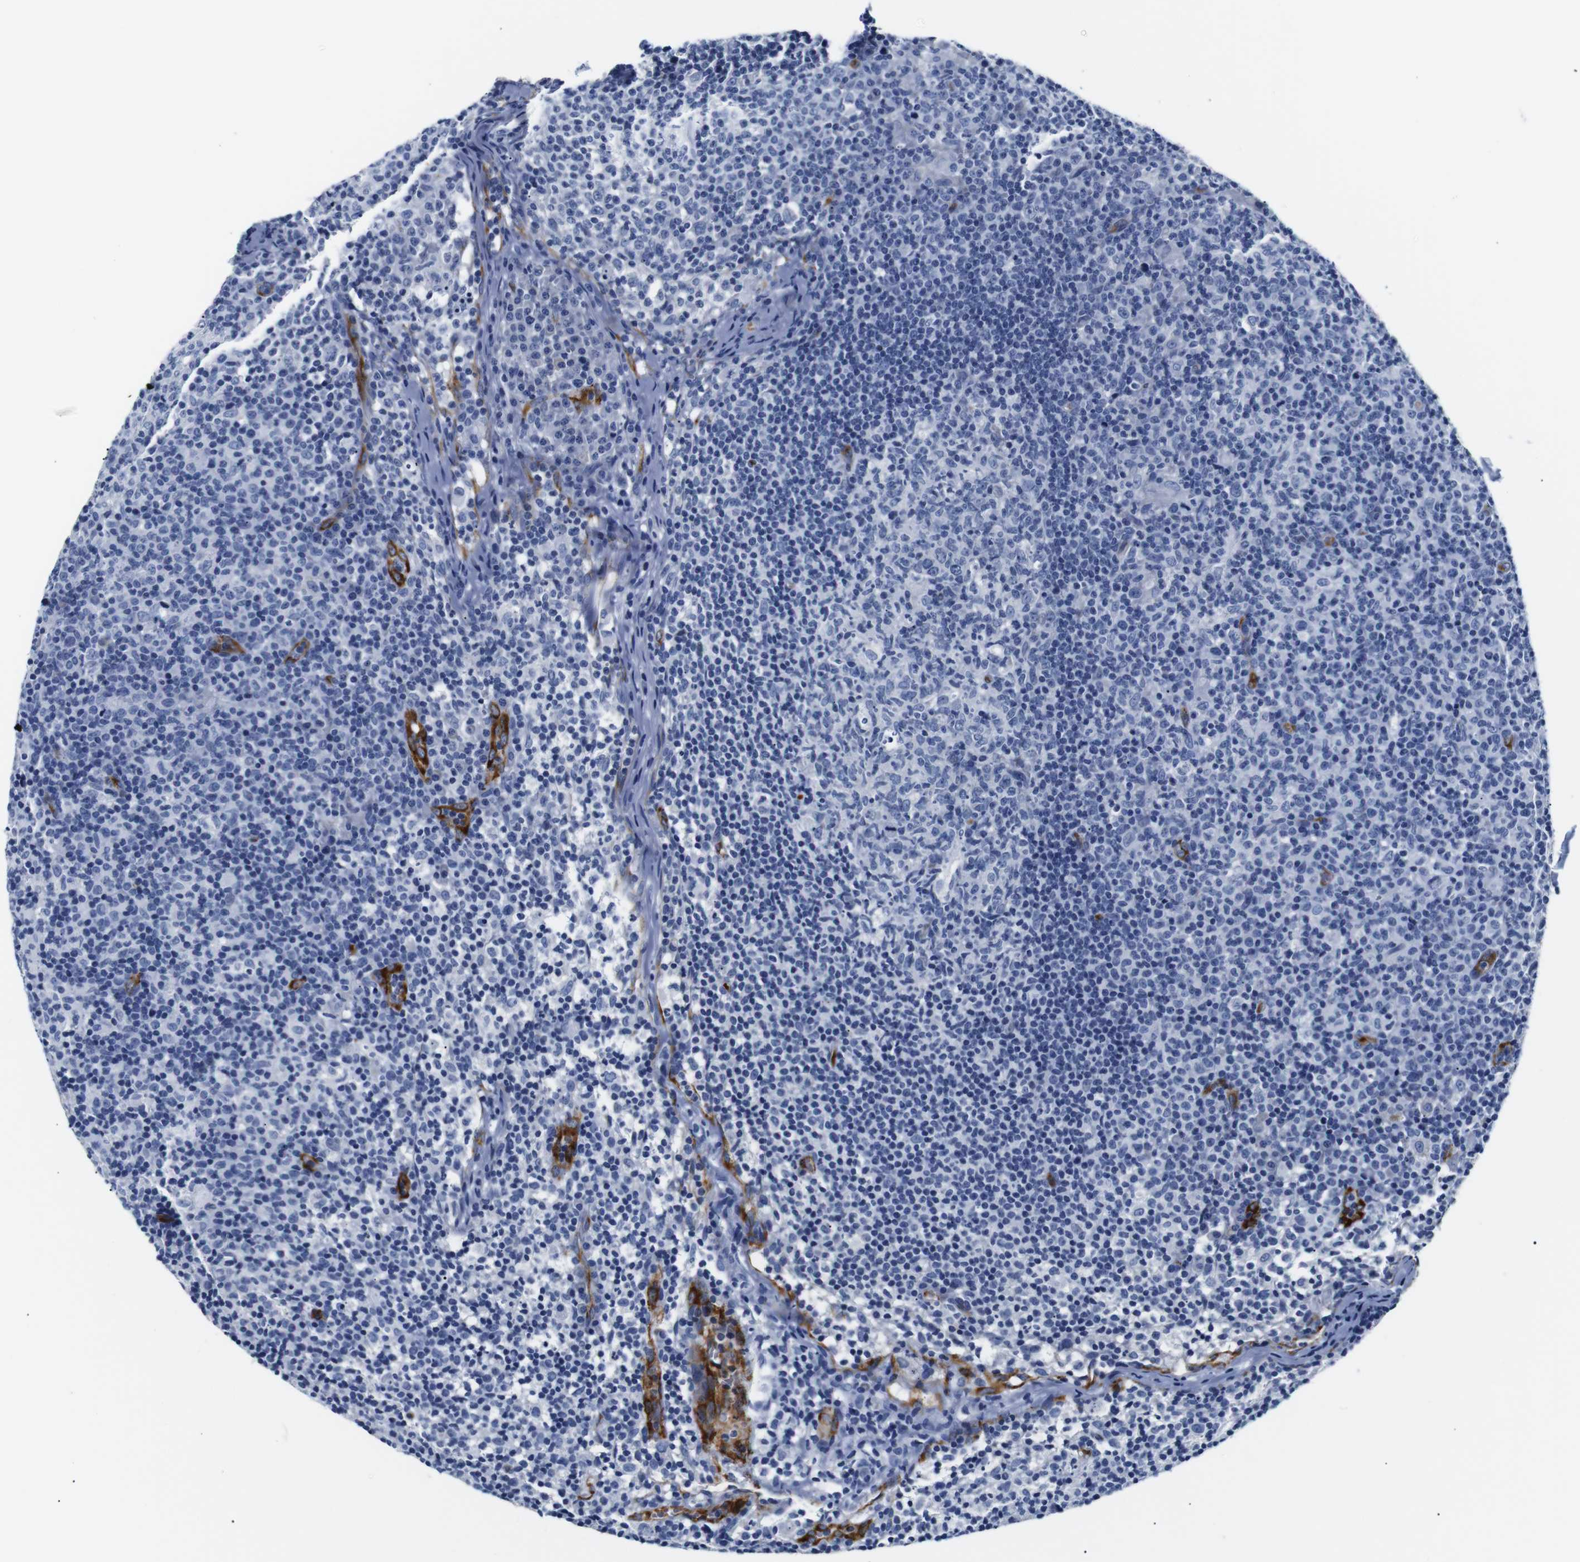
{"staining": {"intensity": "negative", "quantity": "none", "location": "none"}, "tissue": "lymph node", "cell_type": "Germinal center cells", "image_type": "normal", "snomed": [{"axis": "morphology", "description": "Normal tissue, NOS"}, {"axis": "morphology", "description": "Inflammation, NOS"}, {"axis": "topography", "description": "Lymph node"}], "caption": "Germinal center cells are negative for brown protein staining in benign lymph node.", "gene": "MUC4", "patient": {"sex": "male", "age": 55}}